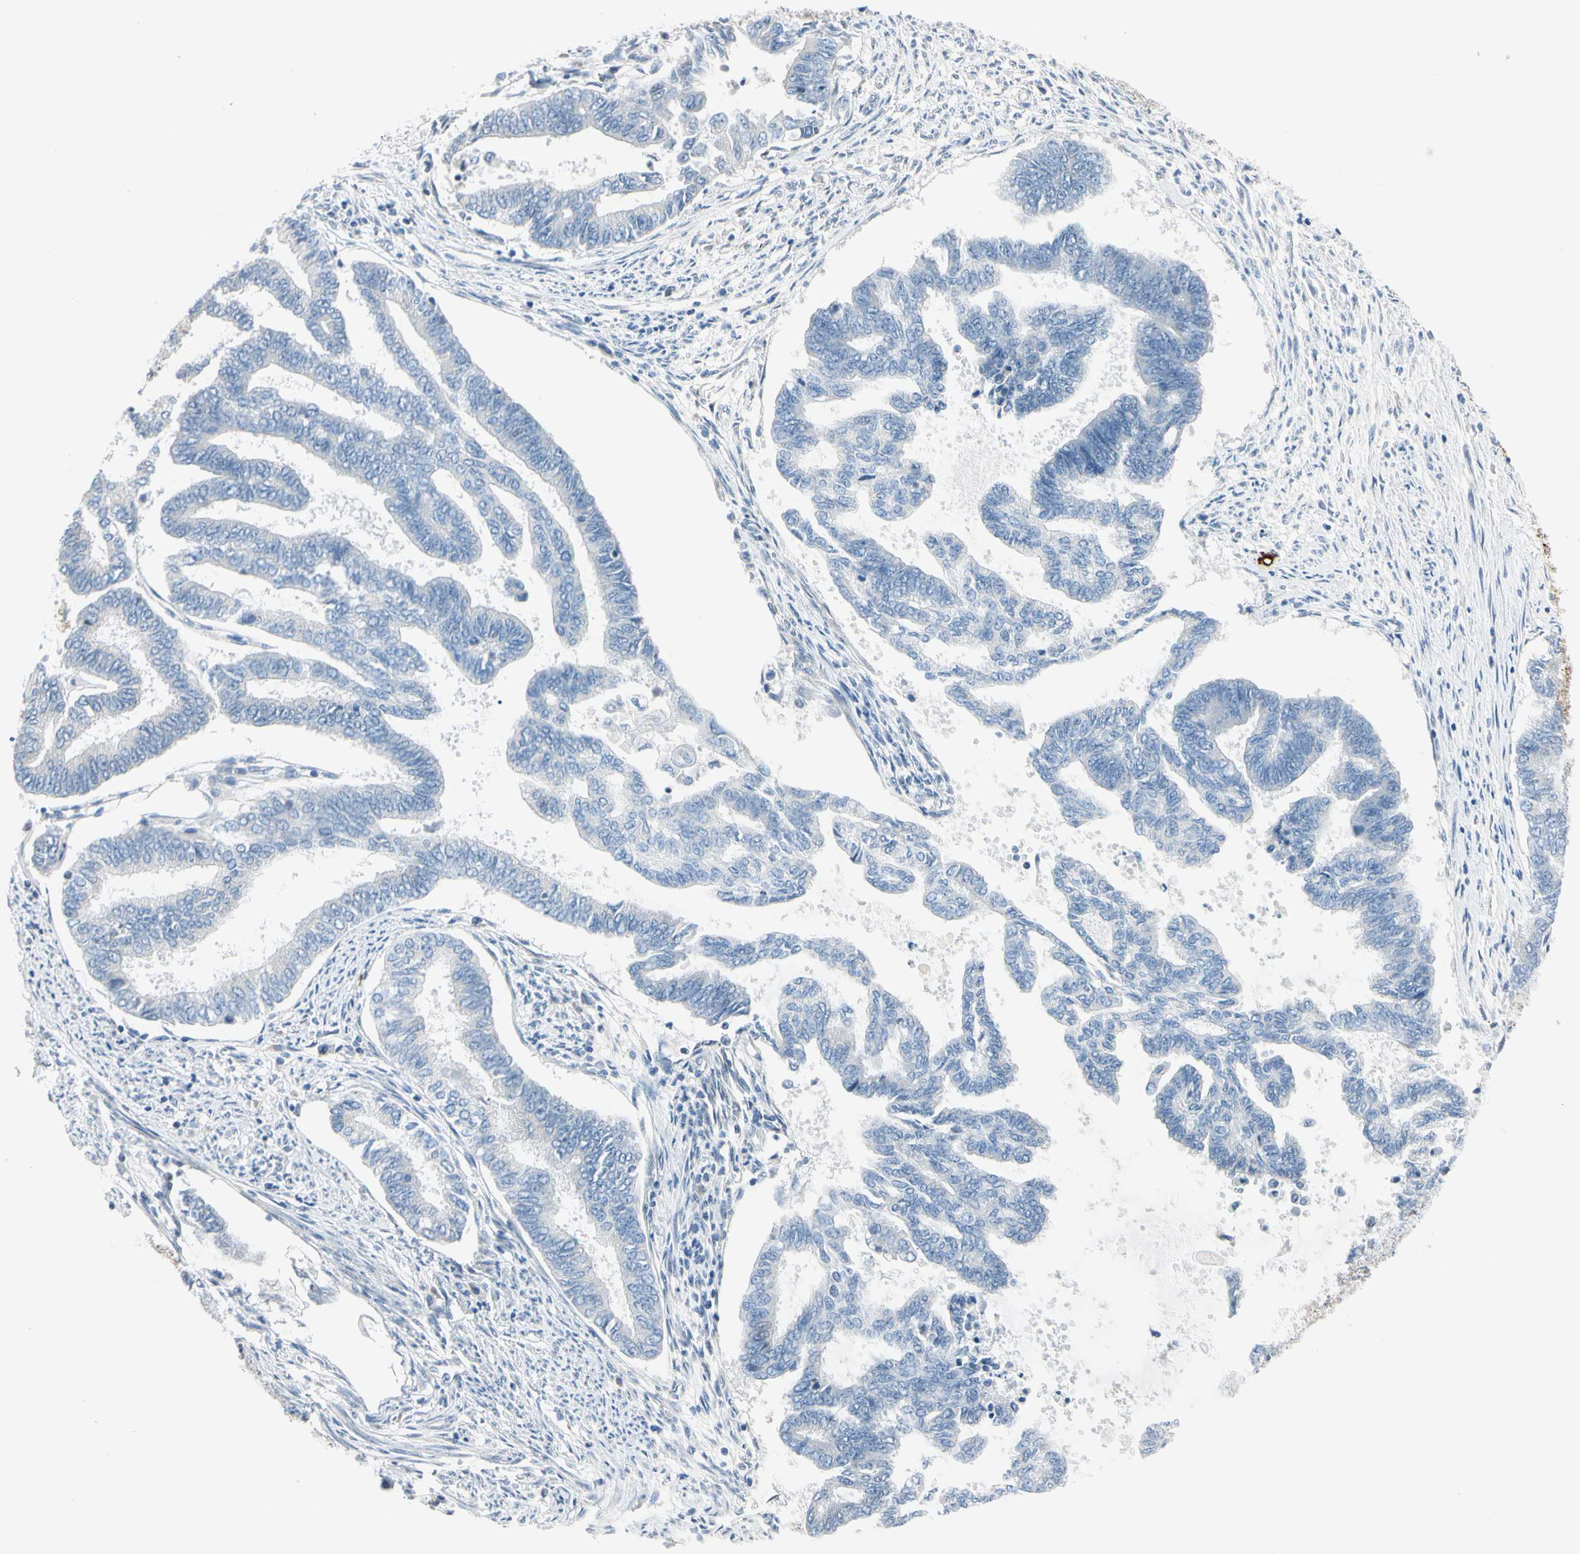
{"staining": {"intensity": "negative", "quantity": "none", "location": "none"}, "tissue": "endometrial cancer", "cell_type": "Tumor cells", "image_type": "cancer", "snomed": [{"axis": "morphology", "description": "Adenocarcinoma, NOS"}, {"axis": "topography", "description": "Endometrium"}], "caption": "This photomicrograph is of endometrial cancer stained with IHC to label a protein in brown with the nuclei are counter-stained blue. There is no positivity in tumor cells.", "gene": "STK40", "patient": {"sex": "female", "age": 86}}